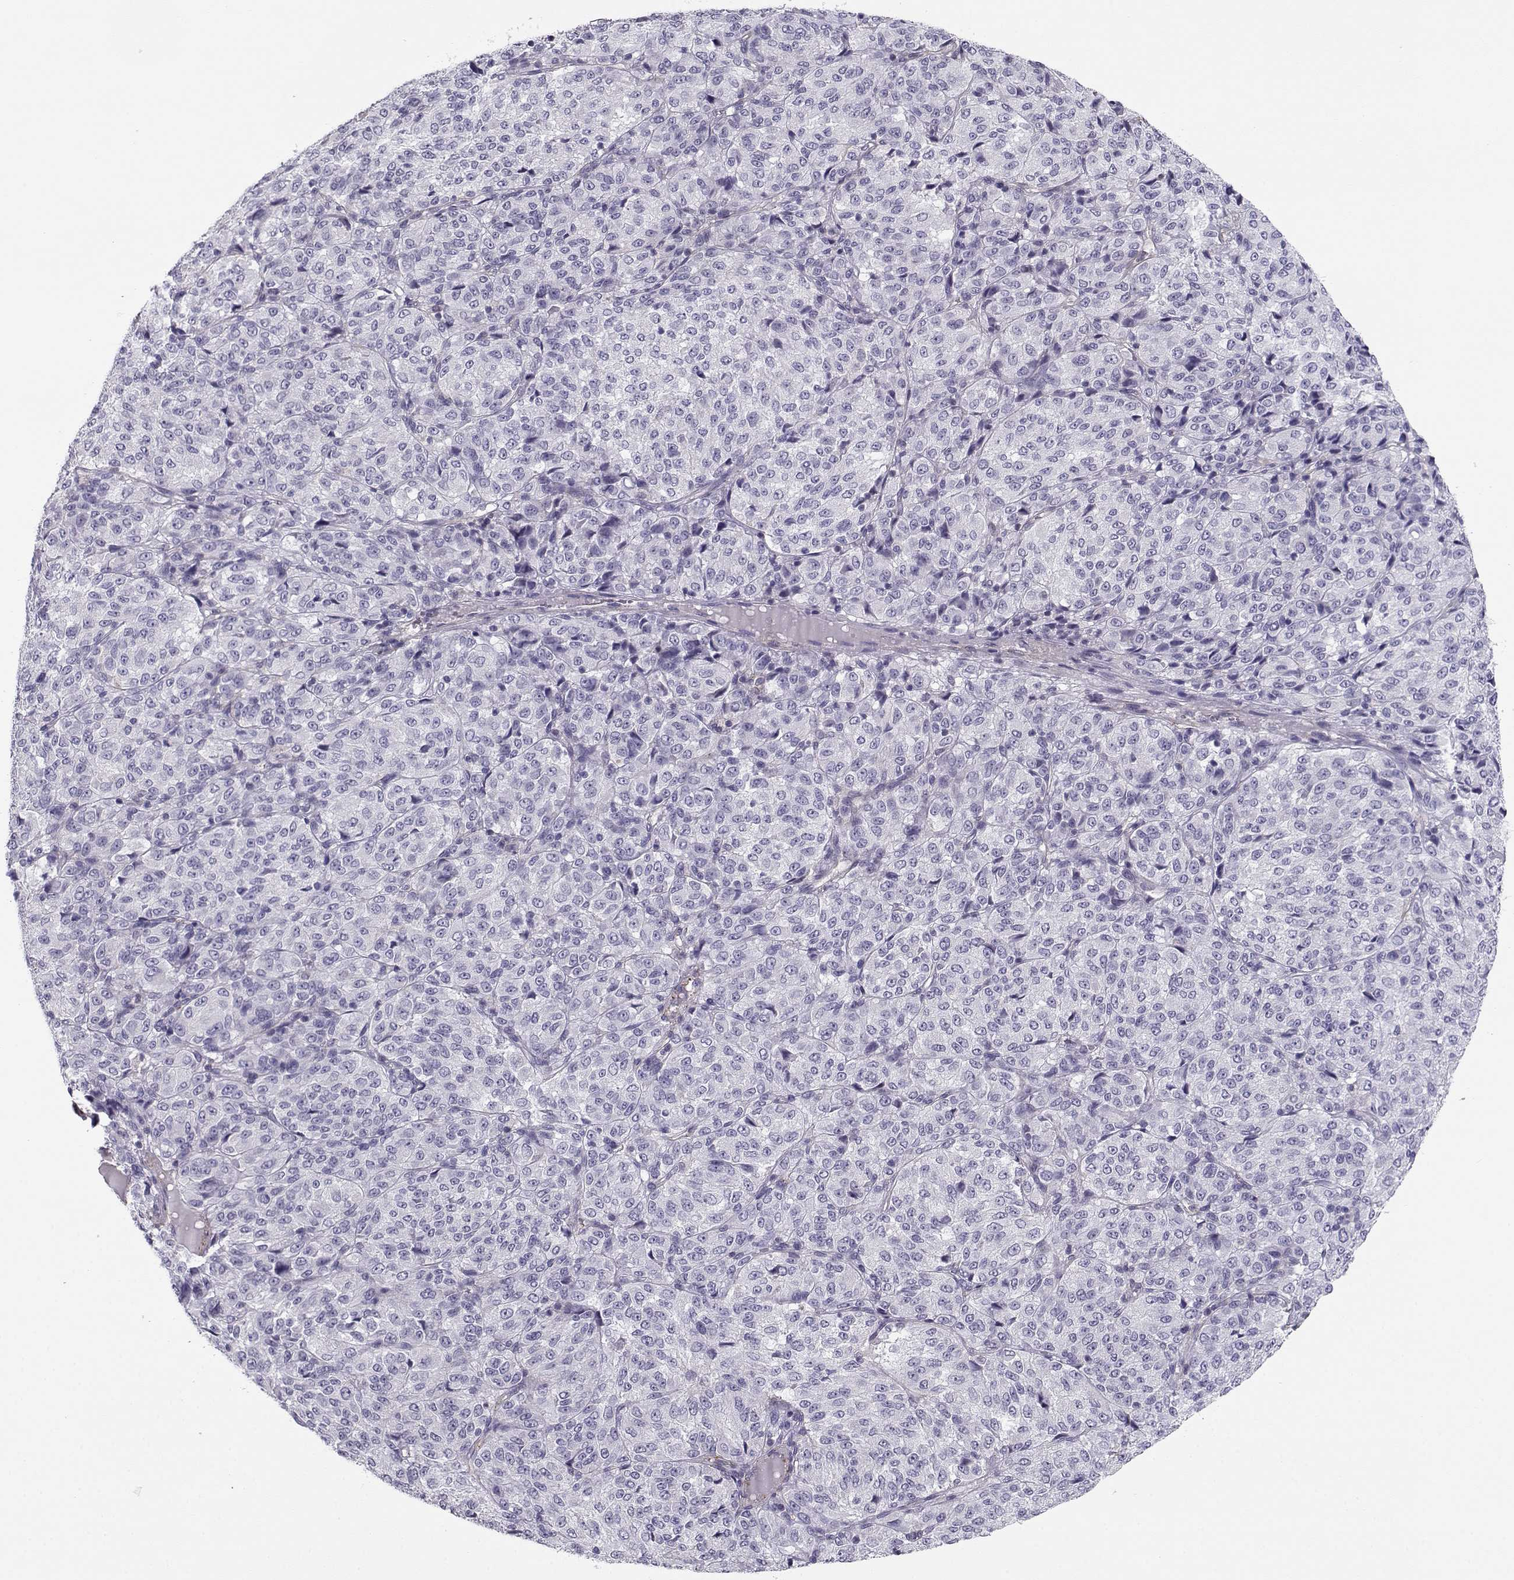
{"staining": {"intensity": "negative", "quantity": "none", "location": "none"}, "tissue": "melanoma", "cell_type": "Tumor cells", "image_type": "cancer", "snomed": [{"axis": "morphology", "description": "Malignant melanoma, Metastatic site"}, {"axis": "topography", "description": "Brain"}], "caption": "Melanoma was stained to show a protein in brown. There is no significant positivity in tumor cells. (Stains: DAB (3,3'-diaminobenzidine) IHC with hematoxylin counter stain, Microscopy: brightfield microscopy at high magnification).", "gene": "MYO1A", "patient": {"sex": "female", "age": 56}}